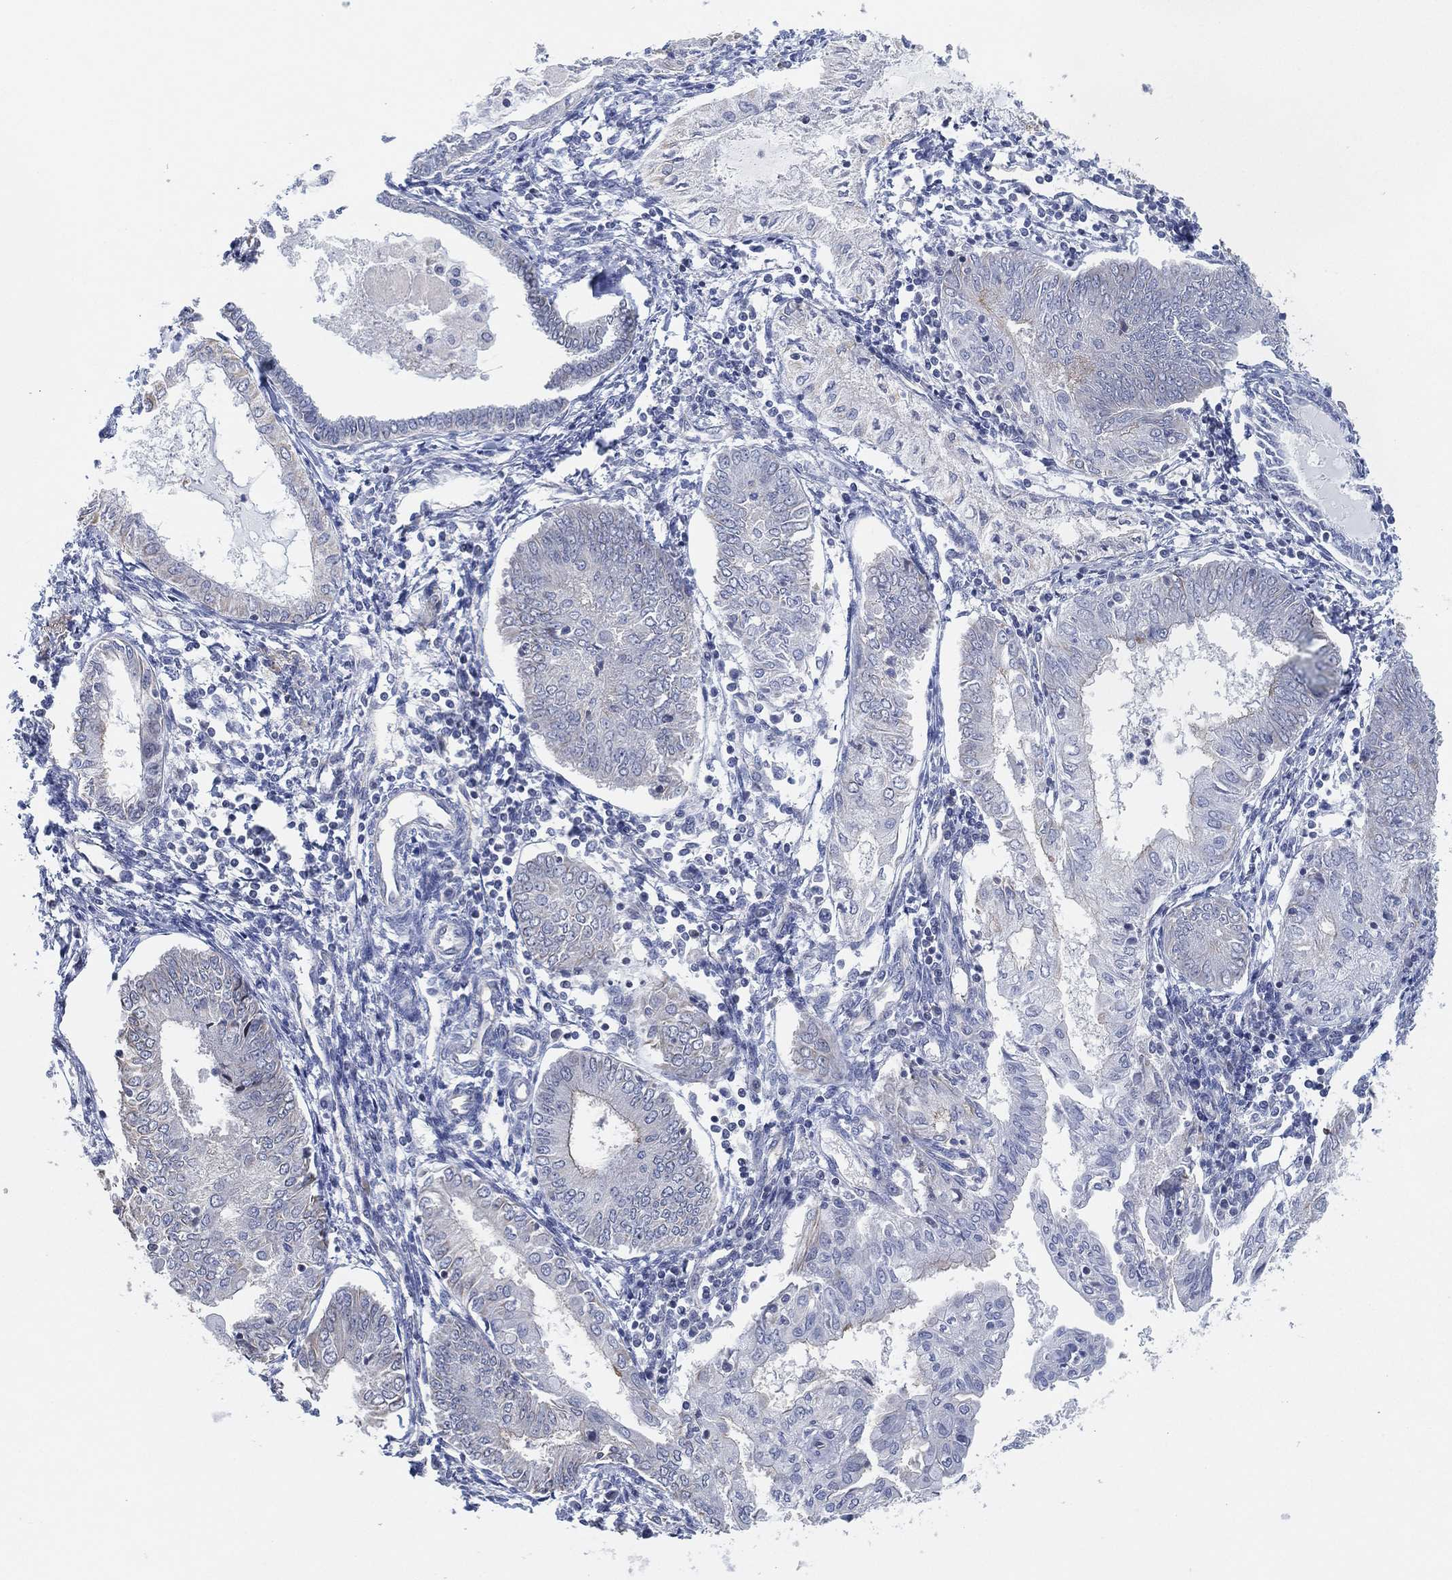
{"staining": {"intensity": "moderate", "quantity": "<25%", "location": "cytoplasmic/membranous"}, "tissue": "endometrial cancer", "cell_type": "Tumor cells", "image_type": "cancer", "snomed": [{"axis": "morphology", "description": "Adenocarcinoma, NOS"}, {"axis": "topography", "description": "Endometrium"}], "caption": "Endometrial cancer (adenocarcinoma) stained with IHC shows moderate cytoplasmic/membranous staining in about <25% of tumor cells.", "gene": "CFTR", "patient": {"sex": "female", "age": 68}}